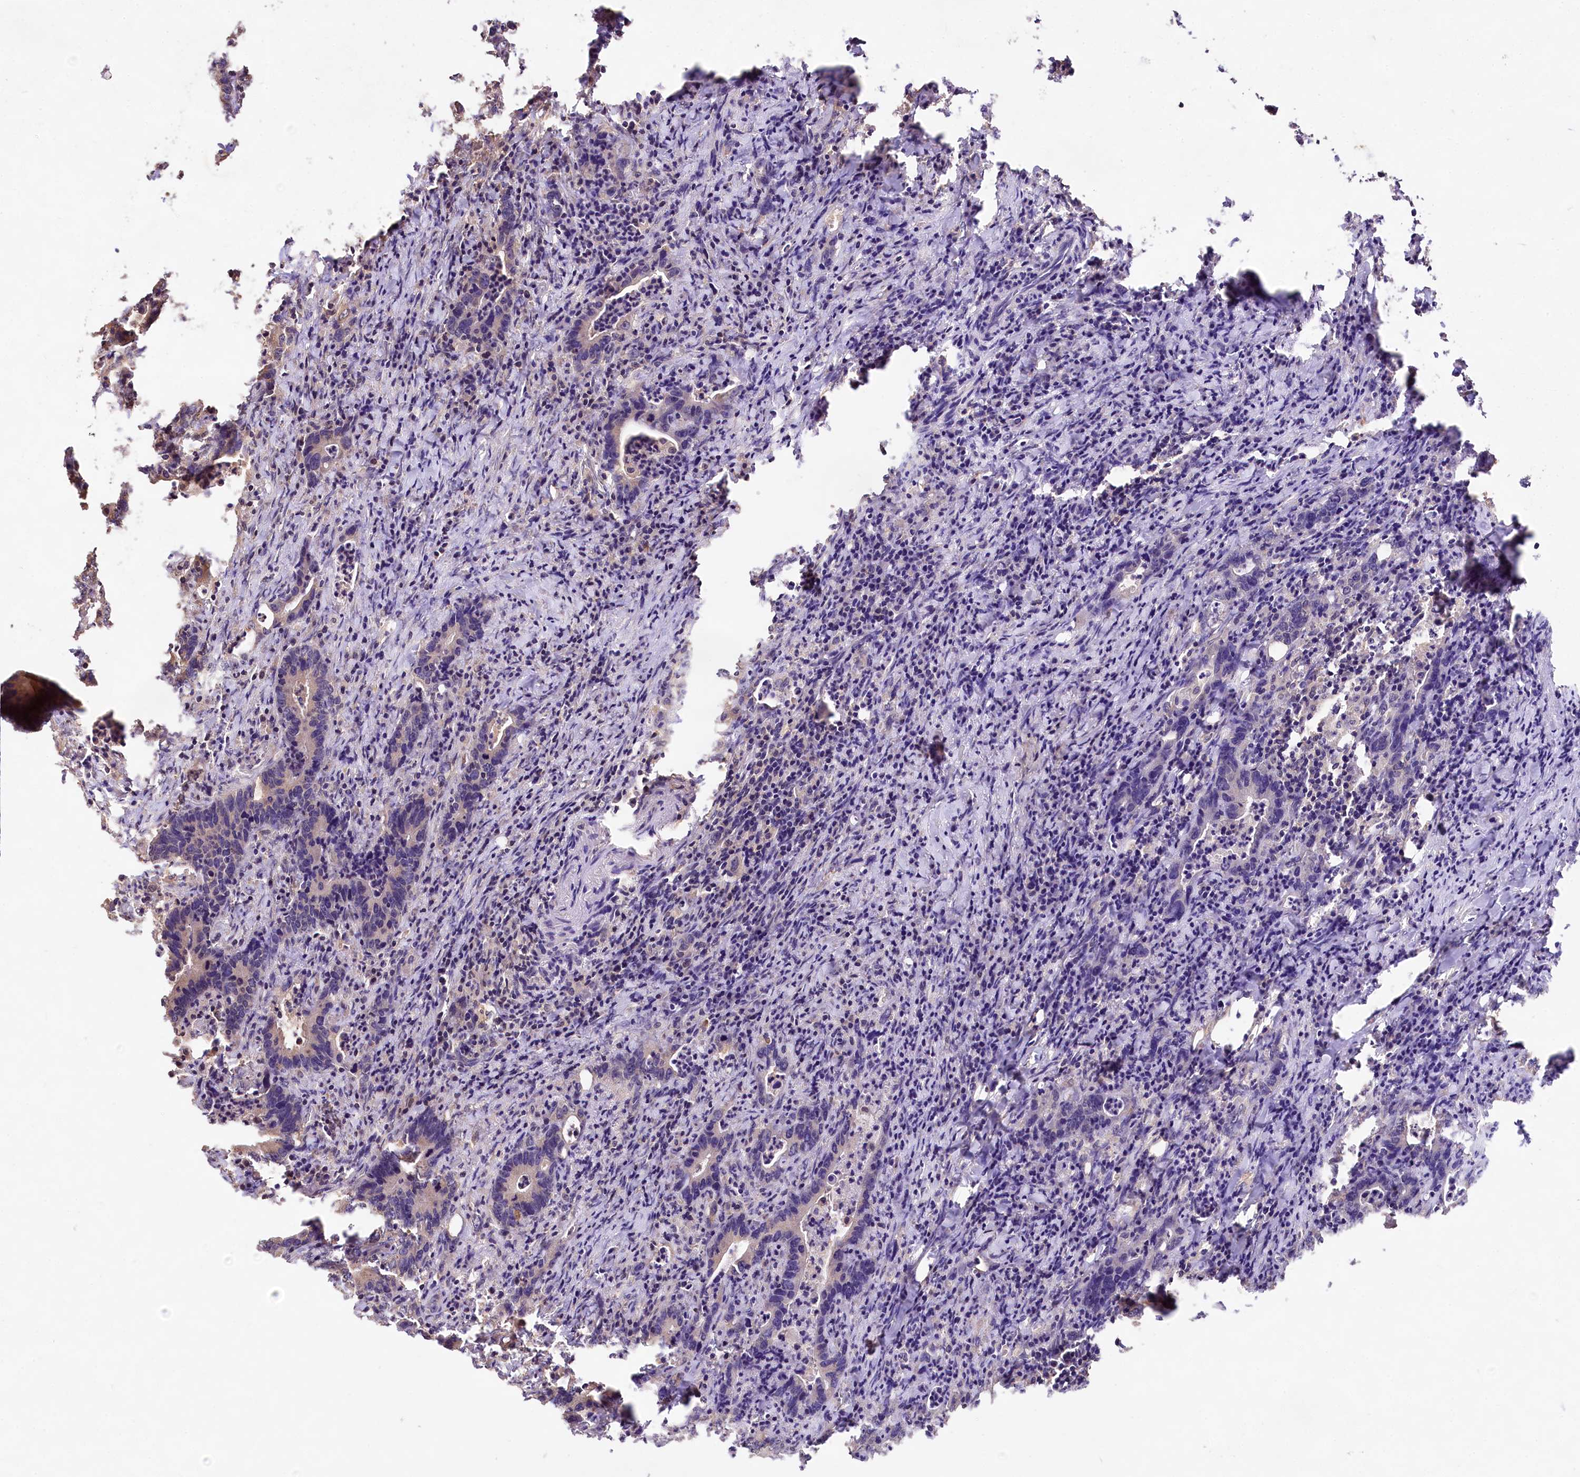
{"staining": {"intensity": "negative", "quantity": "none", "location": "none"}, "tissue": "colorectal cancer", "cell_type": "Tumor cells", "image_type": "cancer", "snomed": [{"axis": "morphology", "description": "Adenocarcinoma, NOS"}, {"axis": "topography", "description": "Colon"}], "caption": "Immunohistochemistry photomicrograph of neoplastic tissue: colorectal adenocarcinoma stained with DAB (3,3'-diaminobenzidine) displays no significant protein expression in tumor cells. (Brightfield microscopy of DAB (3,3'-diaminobenzidine) IHC at high magnification).", "gene": "RRP8", "patient": {"sex": "female", "age": 75}}